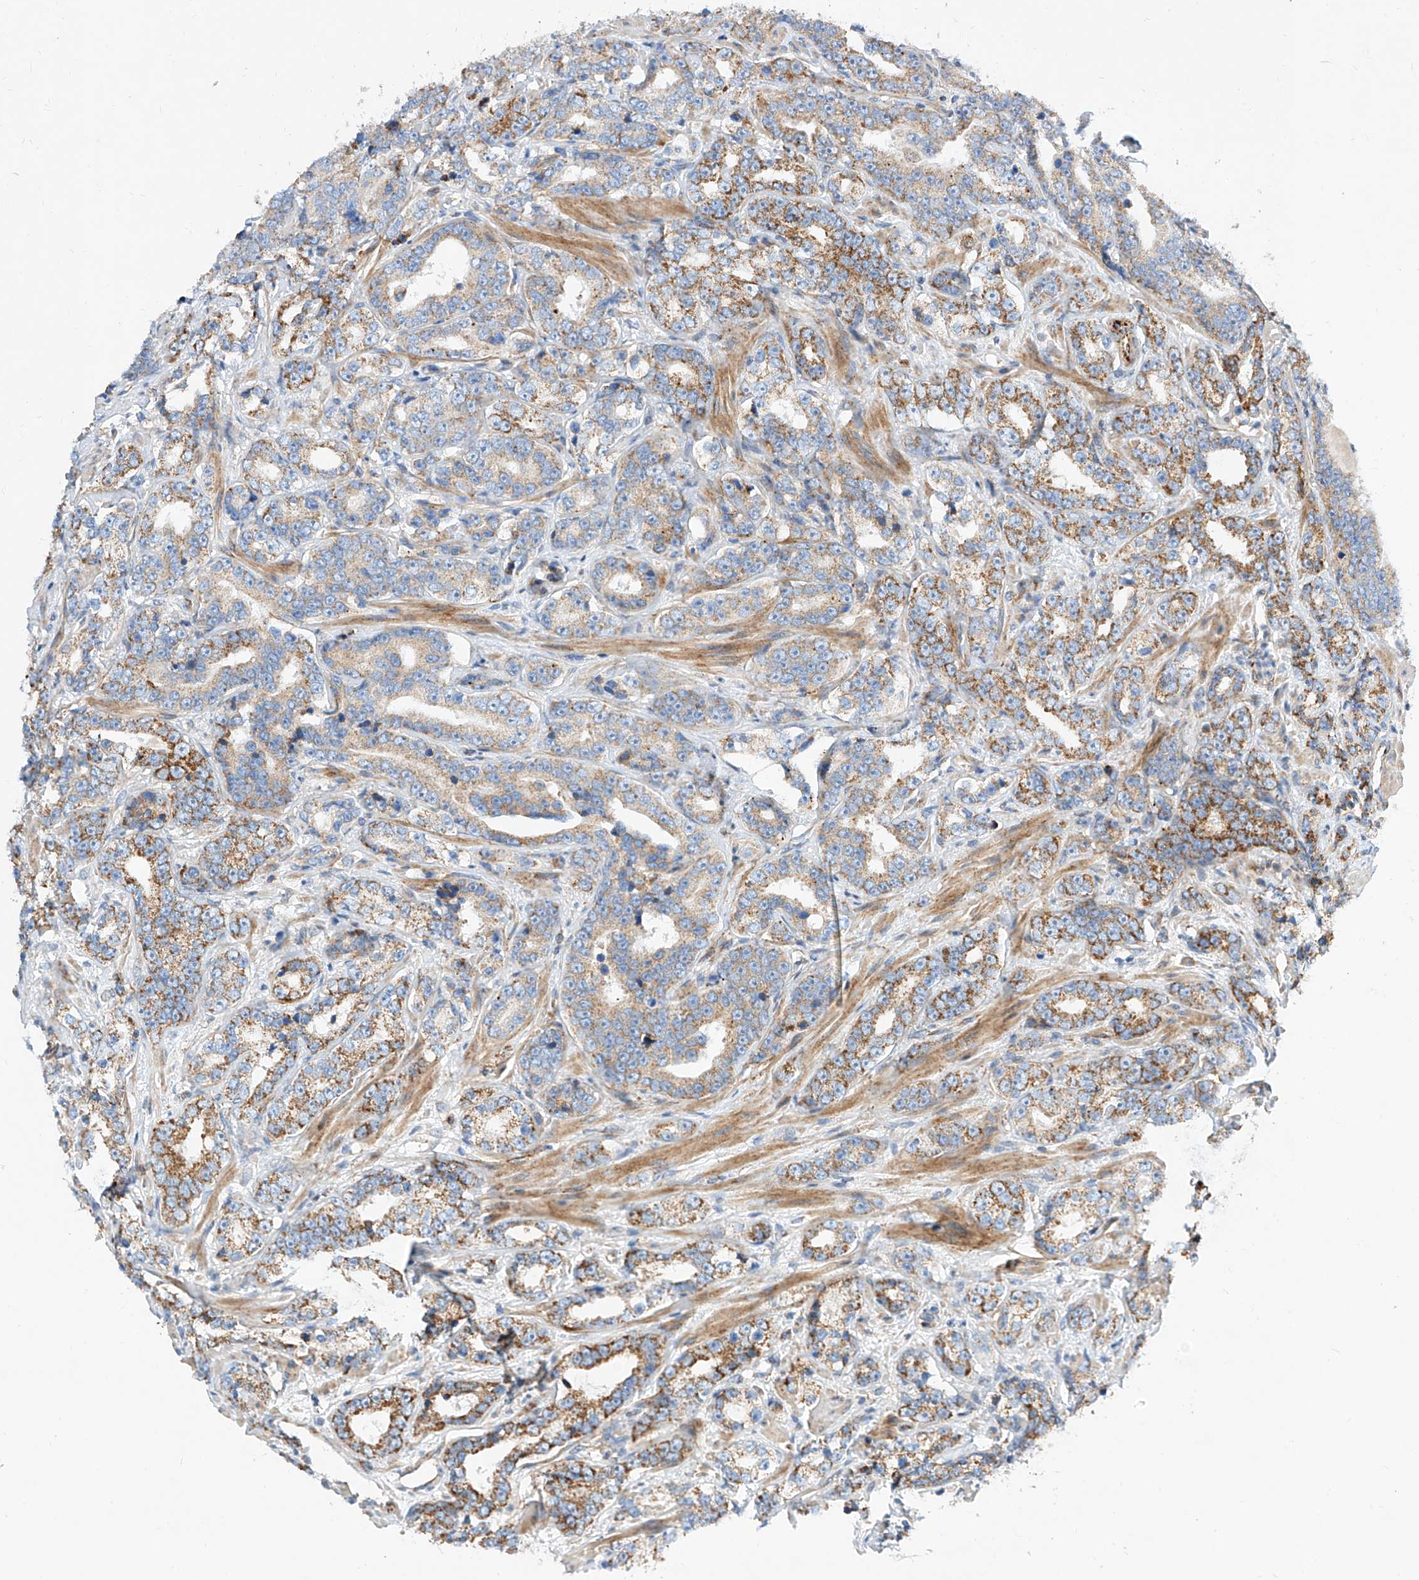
{"staining": {"intensity": "moderate", "quantity": ">75%", "location": "cytoplasmic/membranous"}, "tissue": "prostate cancer", "cell_type": "Tumor cells", "image_type": "cancer", "snomed": [{"axis": "morphology", "description": "Adenocarcinoma, High grade"}, {"axis": "topography", "description": "Prostate"}], "caption": "Moderate cytoplasmic/membranous protein positivity is seen in approximately >75% of tumor cells in prostate adenocarcinoma (high-grade). The protein of interest is shown in brown color, while the nuclei are stained blue.", "gene": "CST9", "patient": {"sex": "male", "age": 62}}